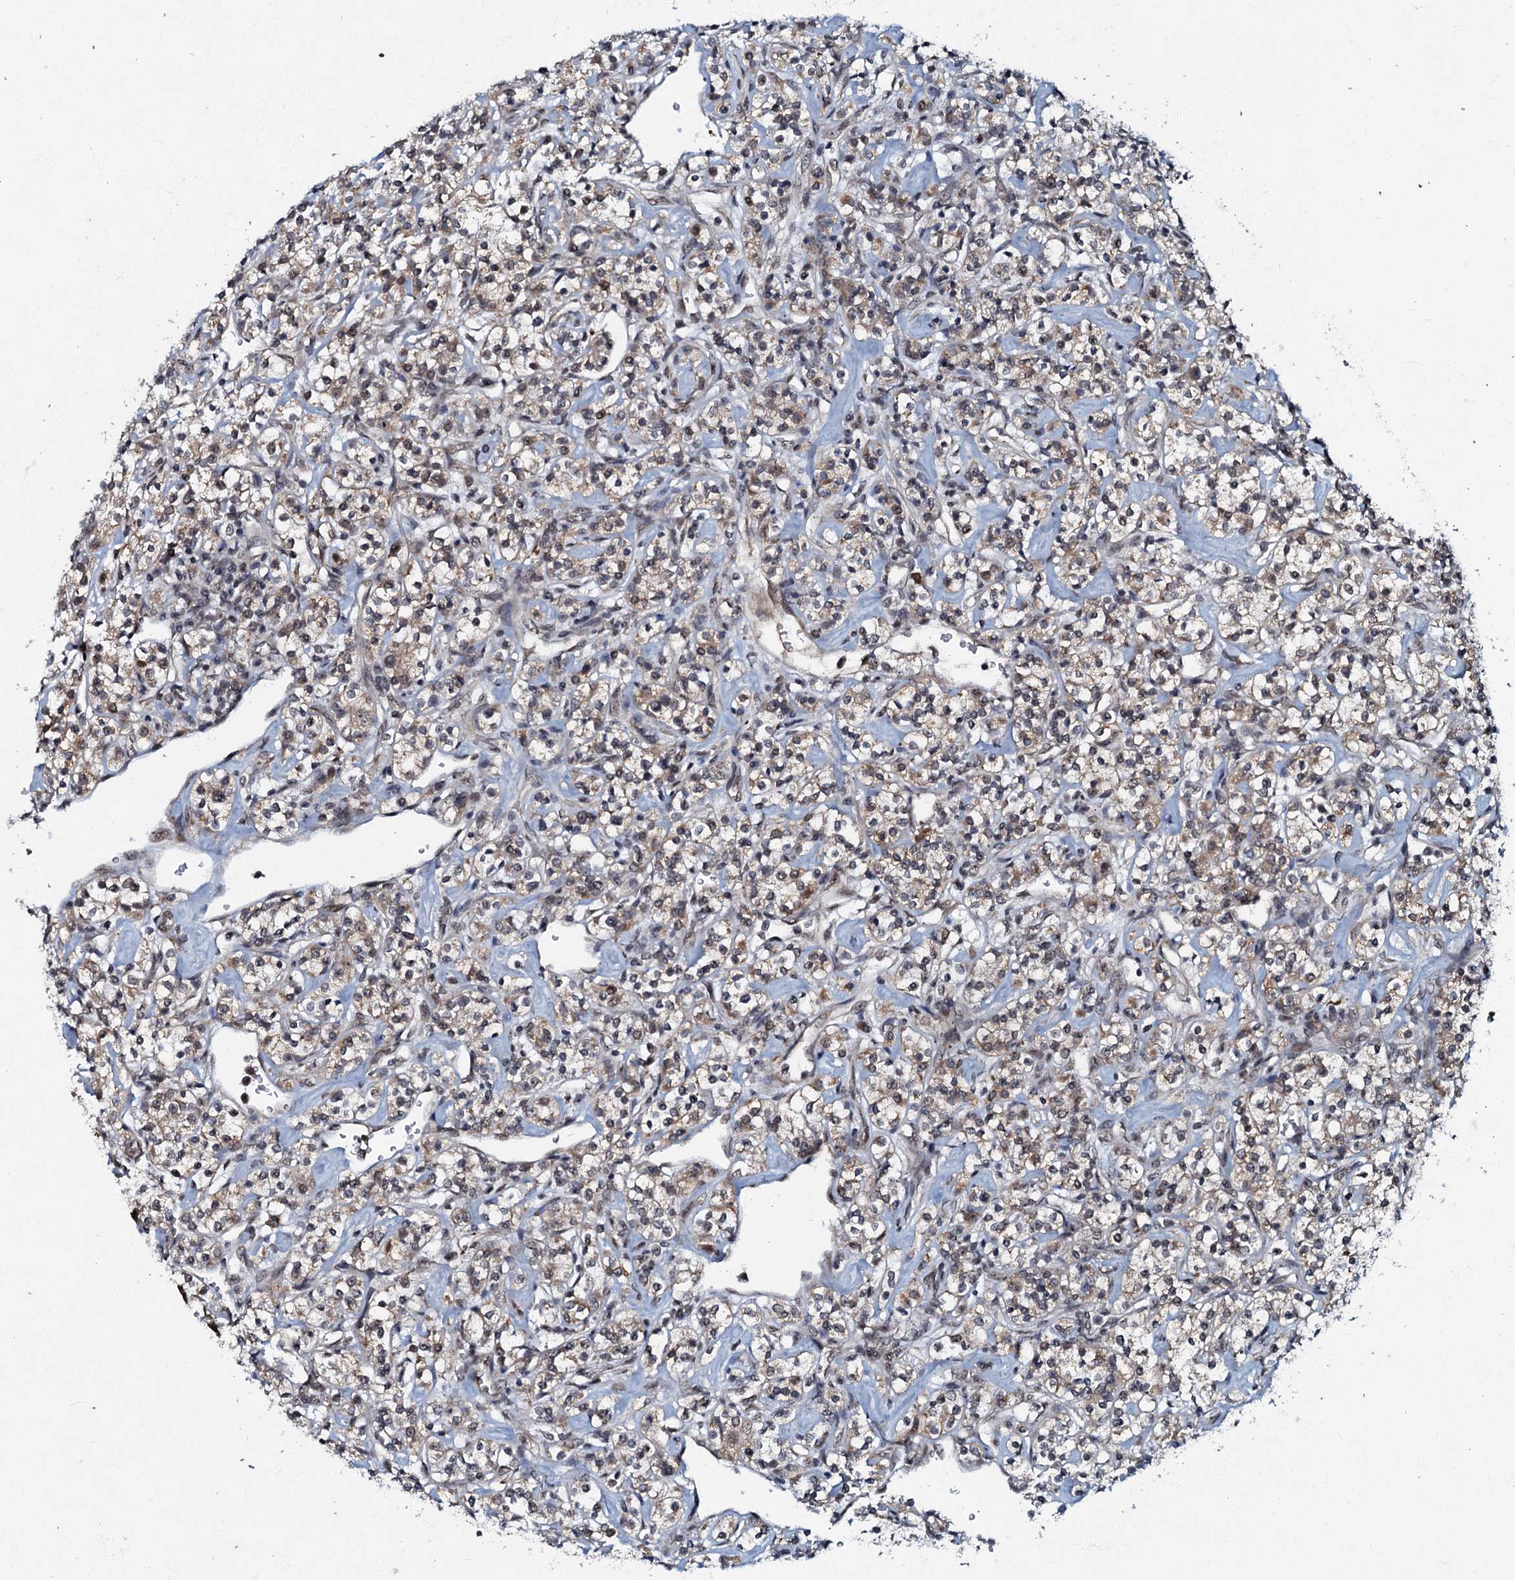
{"staining": {"intensity": "weak", "quantity": ">75%", "location": "cytoplasmic/membranous,nuclear"}, "tissue": "renal cancer", "cell_type": "Tumor cells", "image_type": "cancer", "snomed": [{"axis": "morphology", "description": "Adenocarcinoma, NOS"}, {"axis": "topography", "description": "Kidney"}], "caption": "Protein expression by immunohistochemistry (IHC) demonstrates weak cytoplasmic/membranous and nuclear expression in about >75% of tumor cells in renal cancer. (Stains: DAB (3,3'-diaminobenzidine) in brown, nuclei in blue, Microscopy: brightfield microscopy at high magnification).", "gene": "C18orf32", "patient": {"sex": "male", "age": 77}}